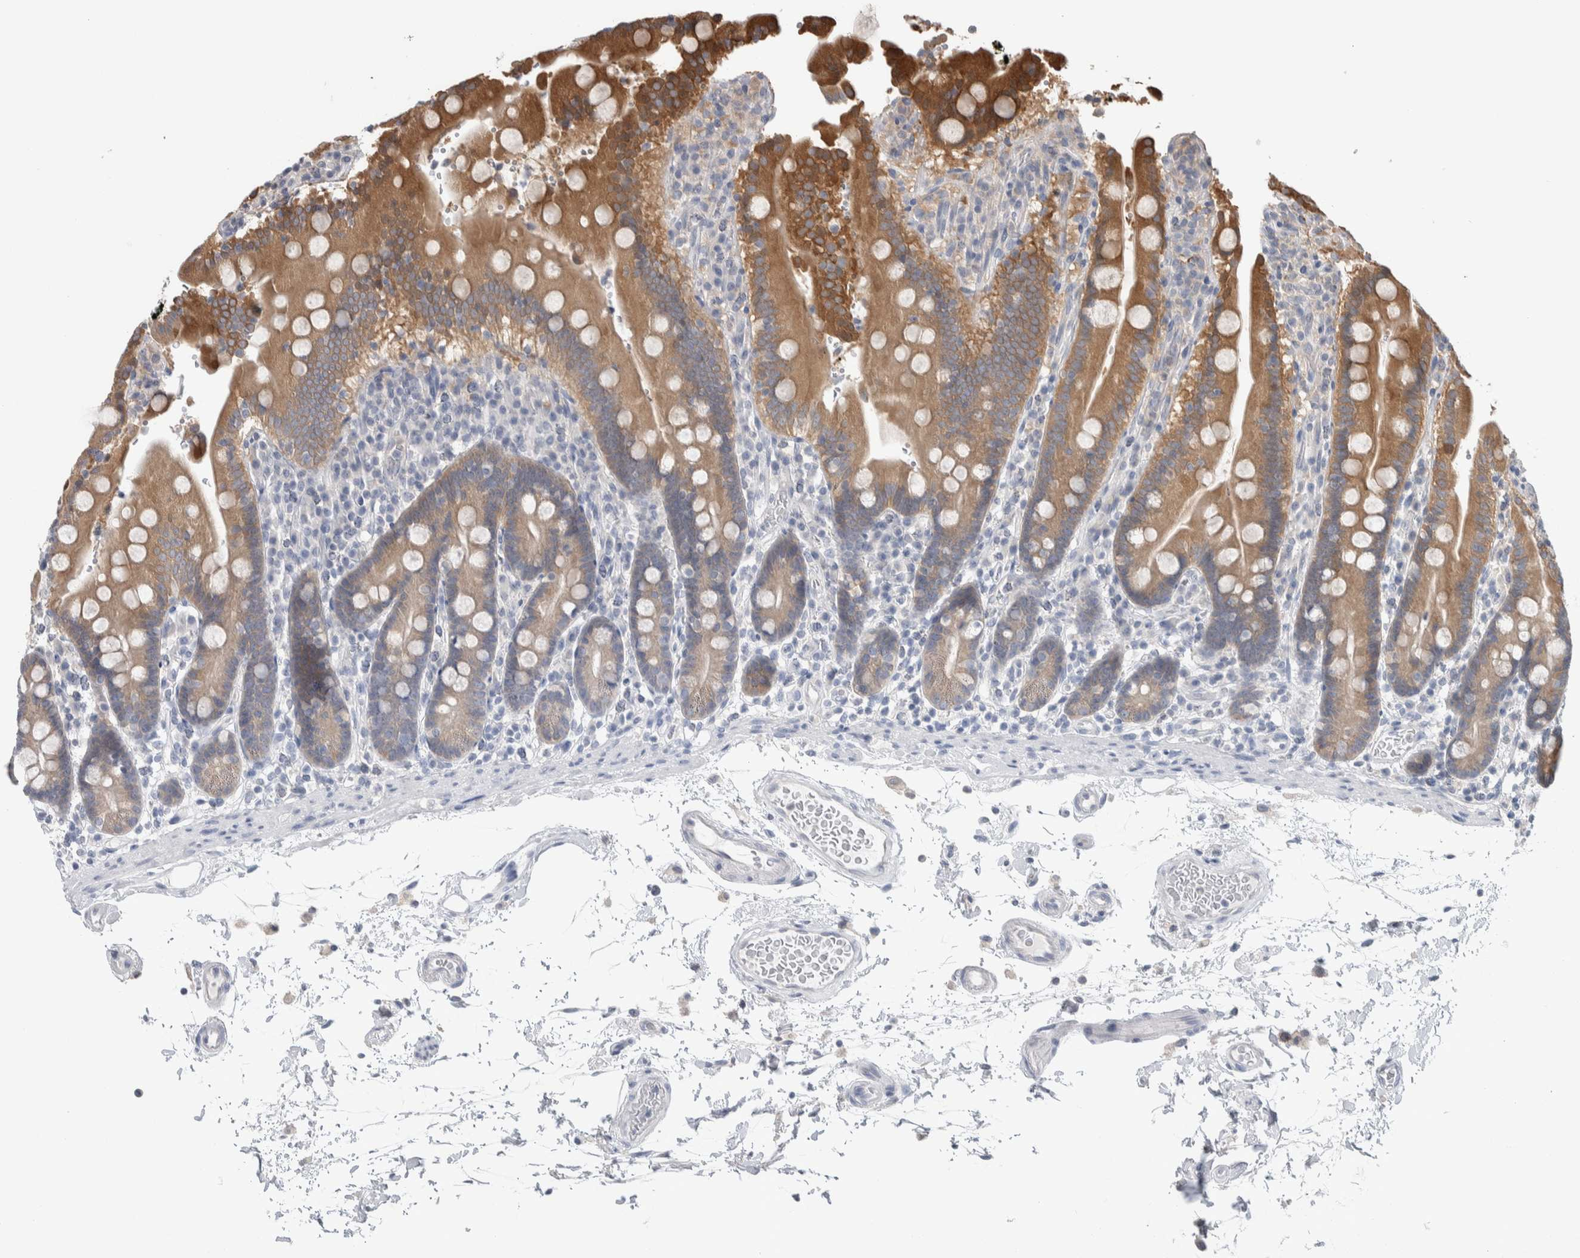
{"staining": {"intensity": "moderate", "quantity": ">75%", "location": "cytoplasmic/membranous"}, "tissue": "duodenum", "cell_type": "Glandular cells", "image_type": "normal", "snomed": [{"axis": "morphology", "description": "Normal tissue, NOS"}, {"axis": "topography", "description": "Small intestine, NOS"}], "caption": "A high-resolution photomicrograph shows immunohistochemistry staining of normal duodenum, which exhibits moderate cytoplasmic/membranous expression in about >75% of glandular cells. (IHC, brightfield microscopy, high magnification).", "gene": "HTATIP2", "patient": {"sex": "female", "age": 71}}